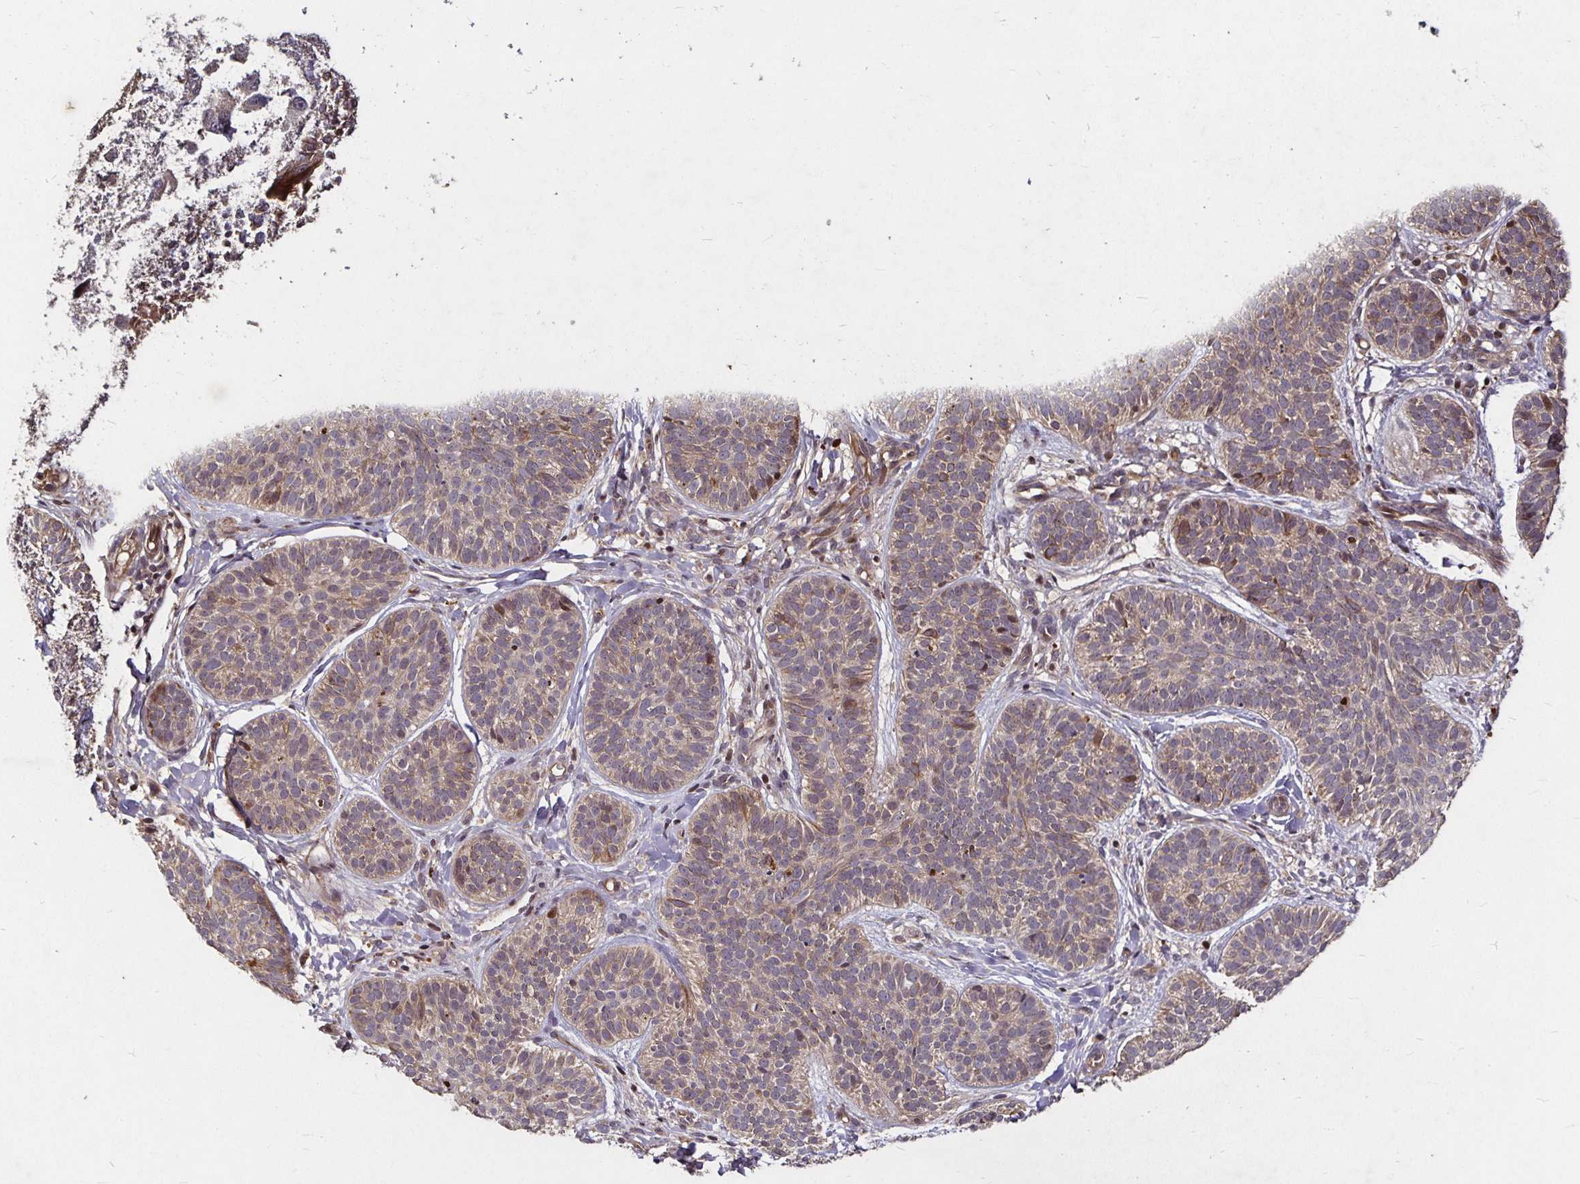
{"staining": {"intensity": "weak", "quantity": ">75%", "location": "cytoplasmic/membranous"}, "tissue": "skin cancer", "cell_type": "Tumor cells", "image_type": "cancer", "snomed": [{"axis": "morphology", "description": "Basal cell carcinoma"}, {"axis": "topography", "description": "Skin"}], "caption": "This micrograph exhibits immunohistochemistry staining of skin basal cell carcinoma, with low weak cytoplasmic/membranous staining in approximately >75% of tumor cells.", "gene": "SMYD3", "patient": {"sex": "male", "age": 54}}